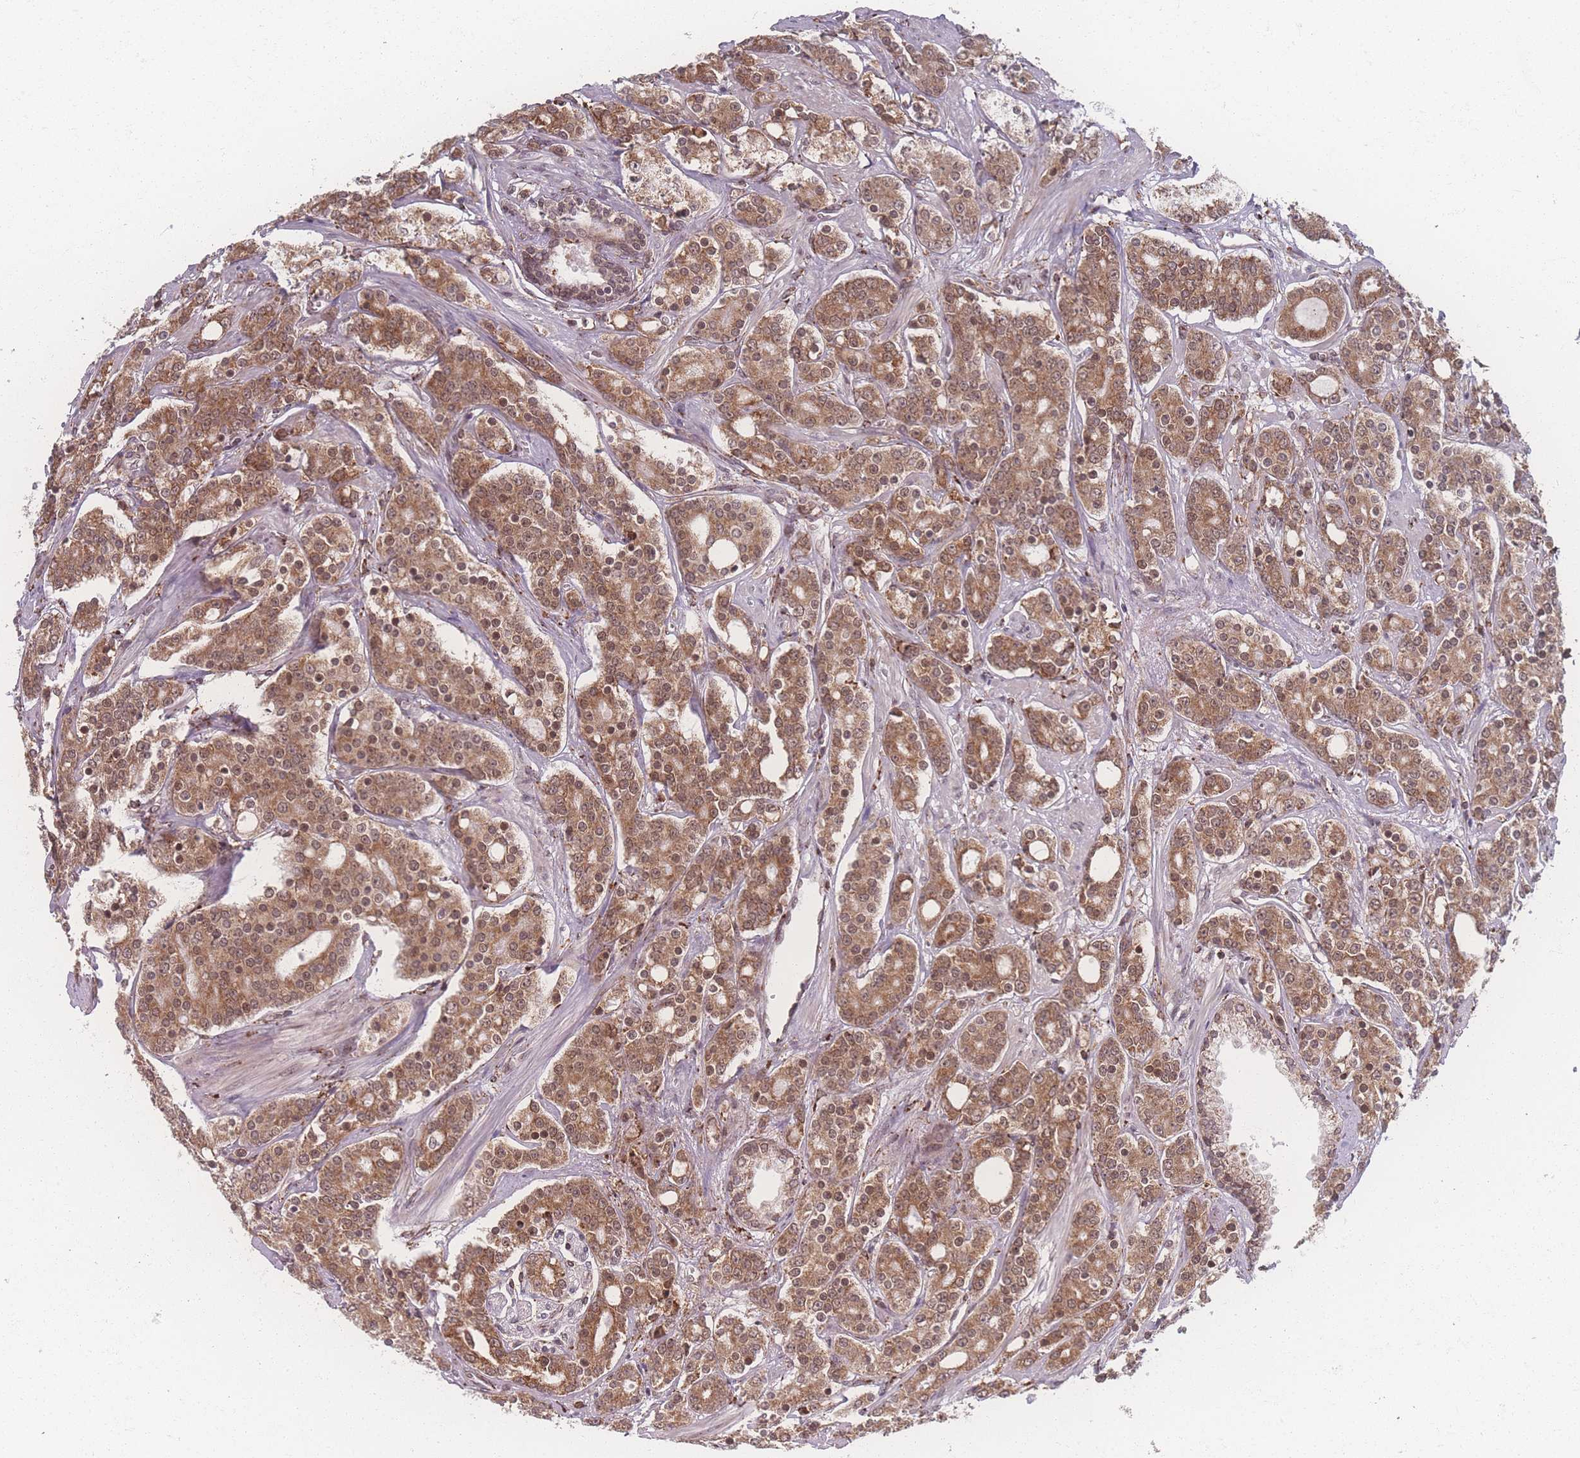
{"staining": {"intensity": "moderate", "quantity": ">75%", "location": "cytoplasmic/membranous,nuclear"}, "tissue": "prostate cancer", "cell_type": "Tumor cells", "image_type": "cancer", "snomed": [{"axis": "morphology", "description": "Adenocarcinoma, High grade"}, {"axis": "topography", "description": "Prostate"}], "caption": "Immunohistochemistry histopathology image of neoplastic tissue: human prostate high-grade adenocarcinoma stained using IHC displays medium levels of moderate protein expression localized specifically in the cytoplasmic/membranous and nuclear of tumor cells, appearing as a cytoplasmic/membranous and nuclear brown color.", "gene": "ZC3H13", "patient": {"sex": "male", "age": 62}}